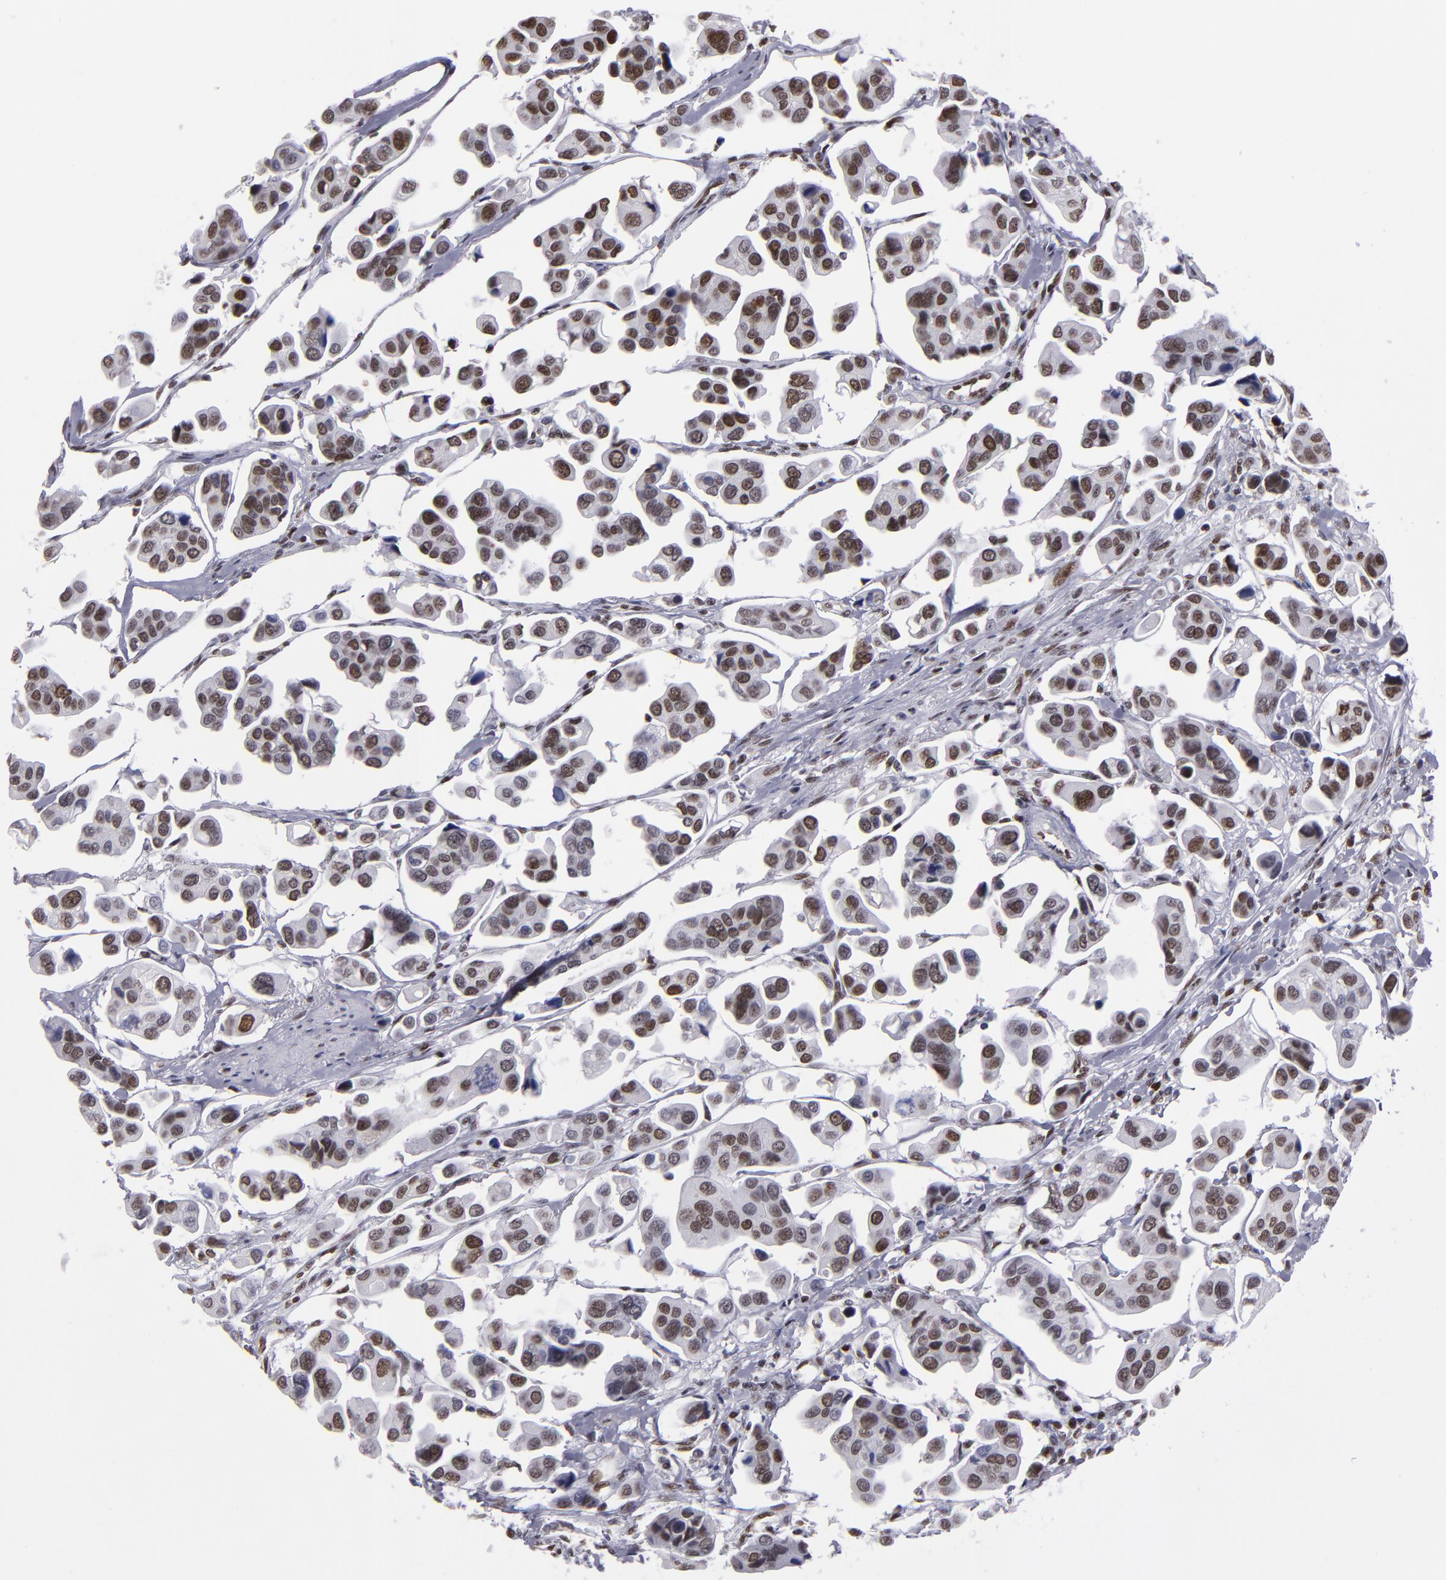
{"staining": {"intensity": "moderate", "quantity": ">75%", "location": "nuclear"}, "tissue": "urothelial cancer", "cell_type": "Tumor cells", "image_type": "cancer", "snomed": [{"axis": "morphology", "description": "Adenocarcinoma, NOS"}, {"axis": "topography", "description": "Urinary bladder"}], "caption": "Immunohistochemical staining of adenocarcinoma shows moderate nuclear protein staining in approximately >75% of tumor cells.", "gene": "TERF2", "patient": {"sex": "male", "age": 61}}